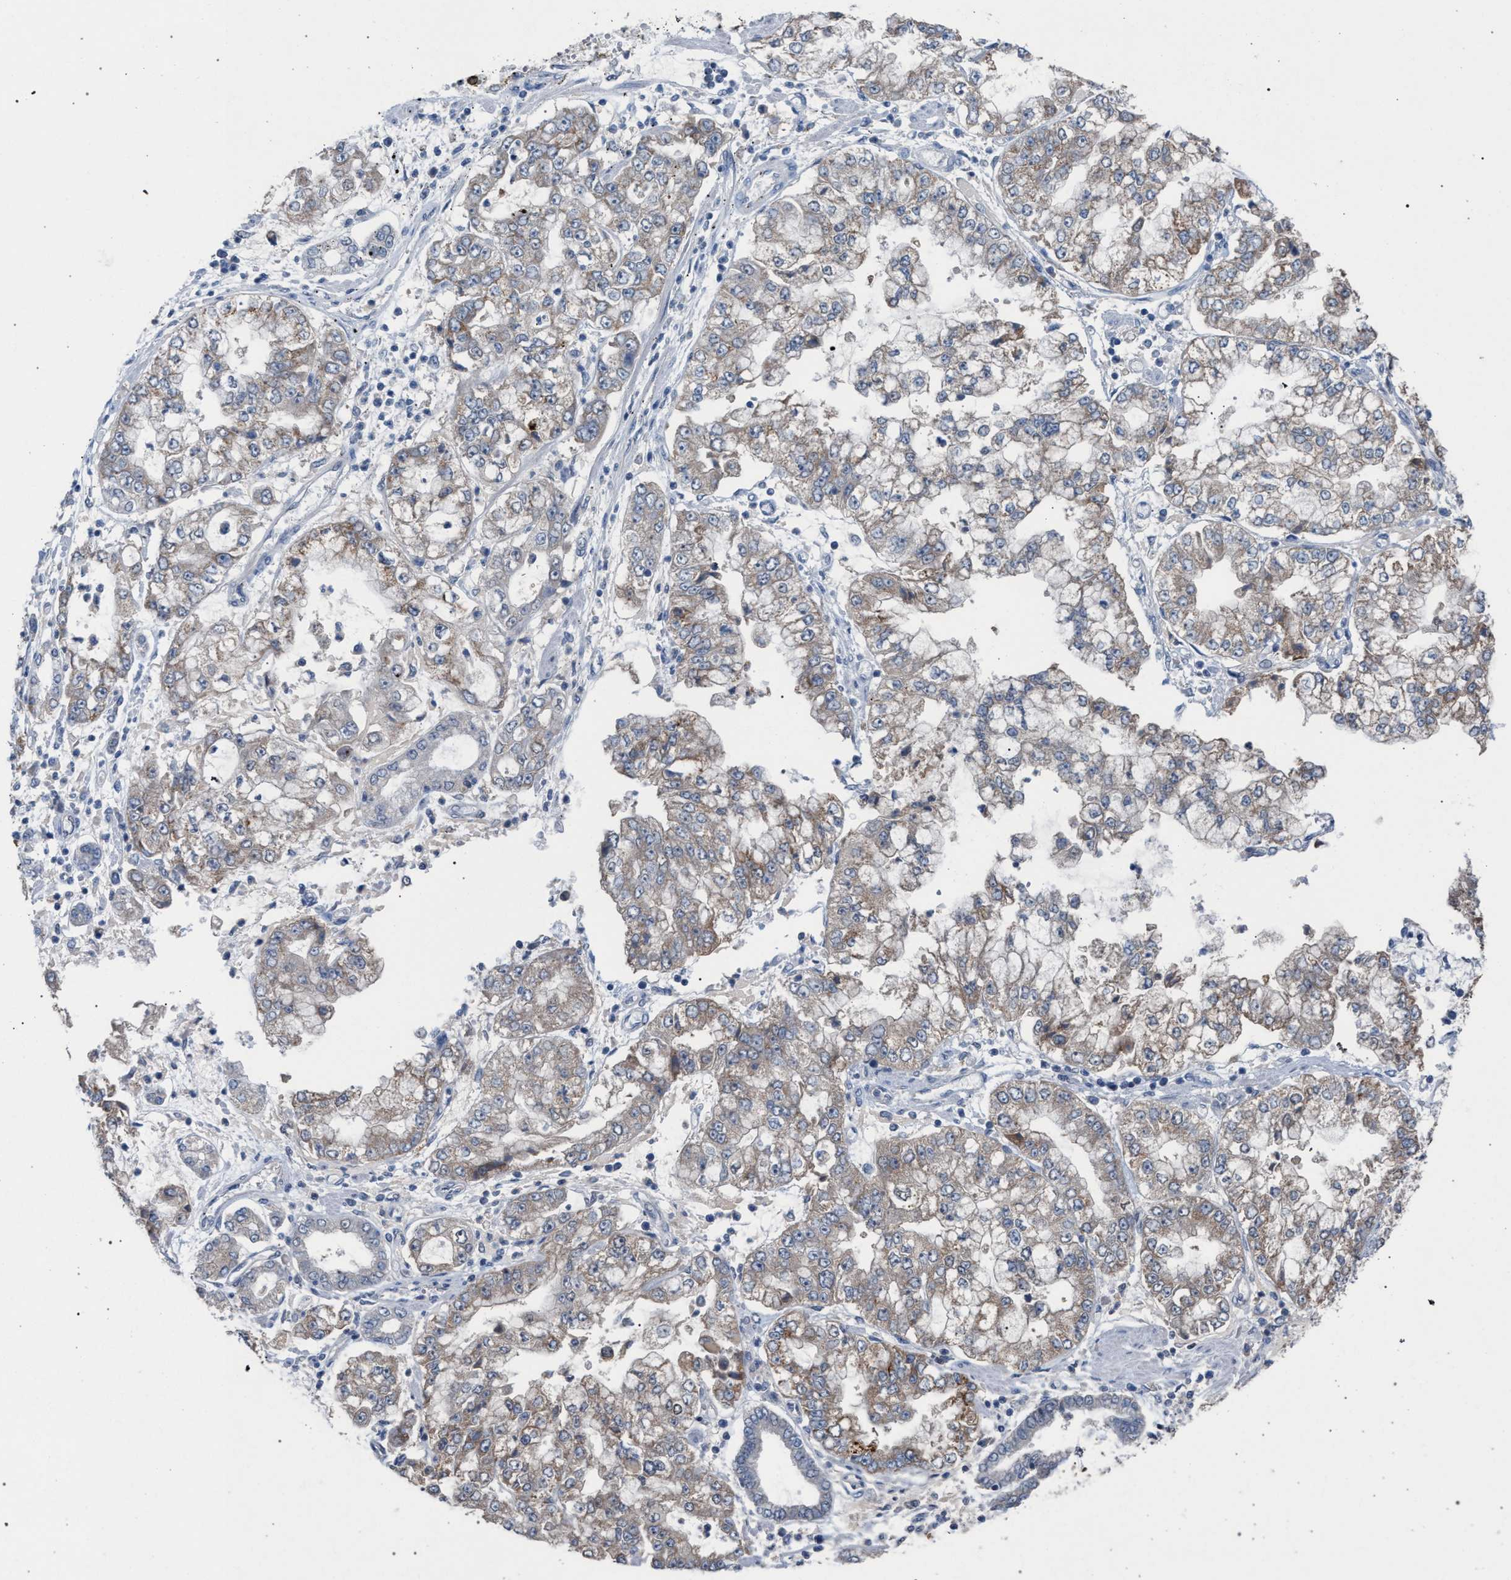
{"staining": {"intensity": "moderate", "quantity": ">75%", "location": "cytoplasmic/membranous"}, "tissue": "stomach cancer", "cell_type": "Tumor cells", "image_type": "cancer", "snomed": [{"axis": "morphology", "description": "Adenocarcinoma, NOS"}, {"axis": "topography", "description": "Stomach"}], "caption": "Tumor cells display moderate cytoplasmic/membranous expression in approximately >75% of cells in stomach adenocarcinoma.", "gene": "TECPR1", "patient": {"sex": "male", "age": 76}}